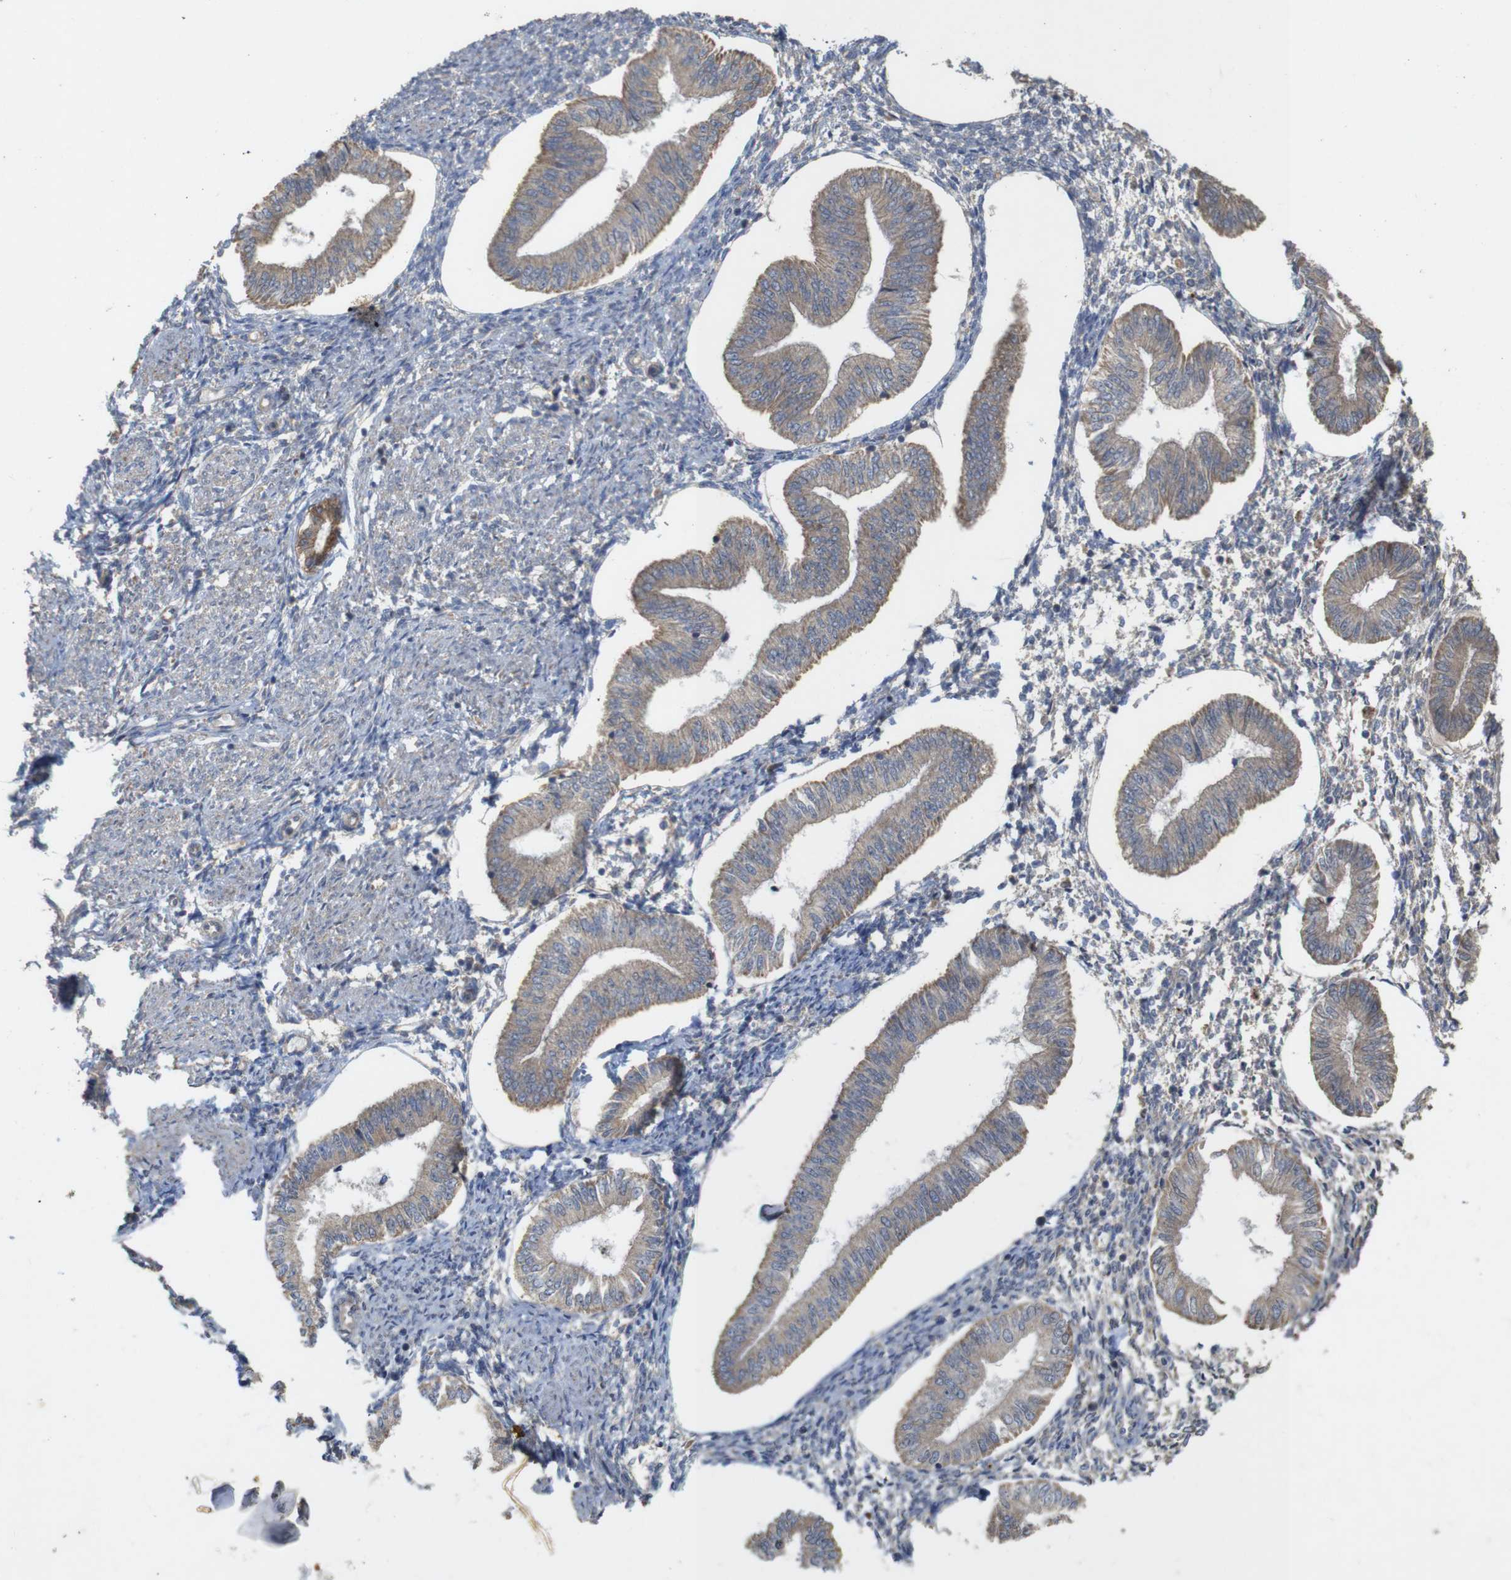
{"staining": {"intensity": "weak", "quantity": "25%-75%", "location": "cytoplasmic/membranous"}, "tissue": "endometrium", "cell_type": "Cells in endometrial stroma", "image_type": "normal", "snomed": [{"axis": "morphology", "description": "Normal tissue, NOS"}, {"axis": "topography", "description": "Endometrium"}], "caption": "A high-resolution histopathology image shows immunohistochemistry (IHC) staining of normal endometrium, which shows weak cytoplasmic/membranous expression in approximately 25%-75% of cells in endometrial stroma.", "gene": "KCNS3", "patient": {"sex": "female", "age": 50}}